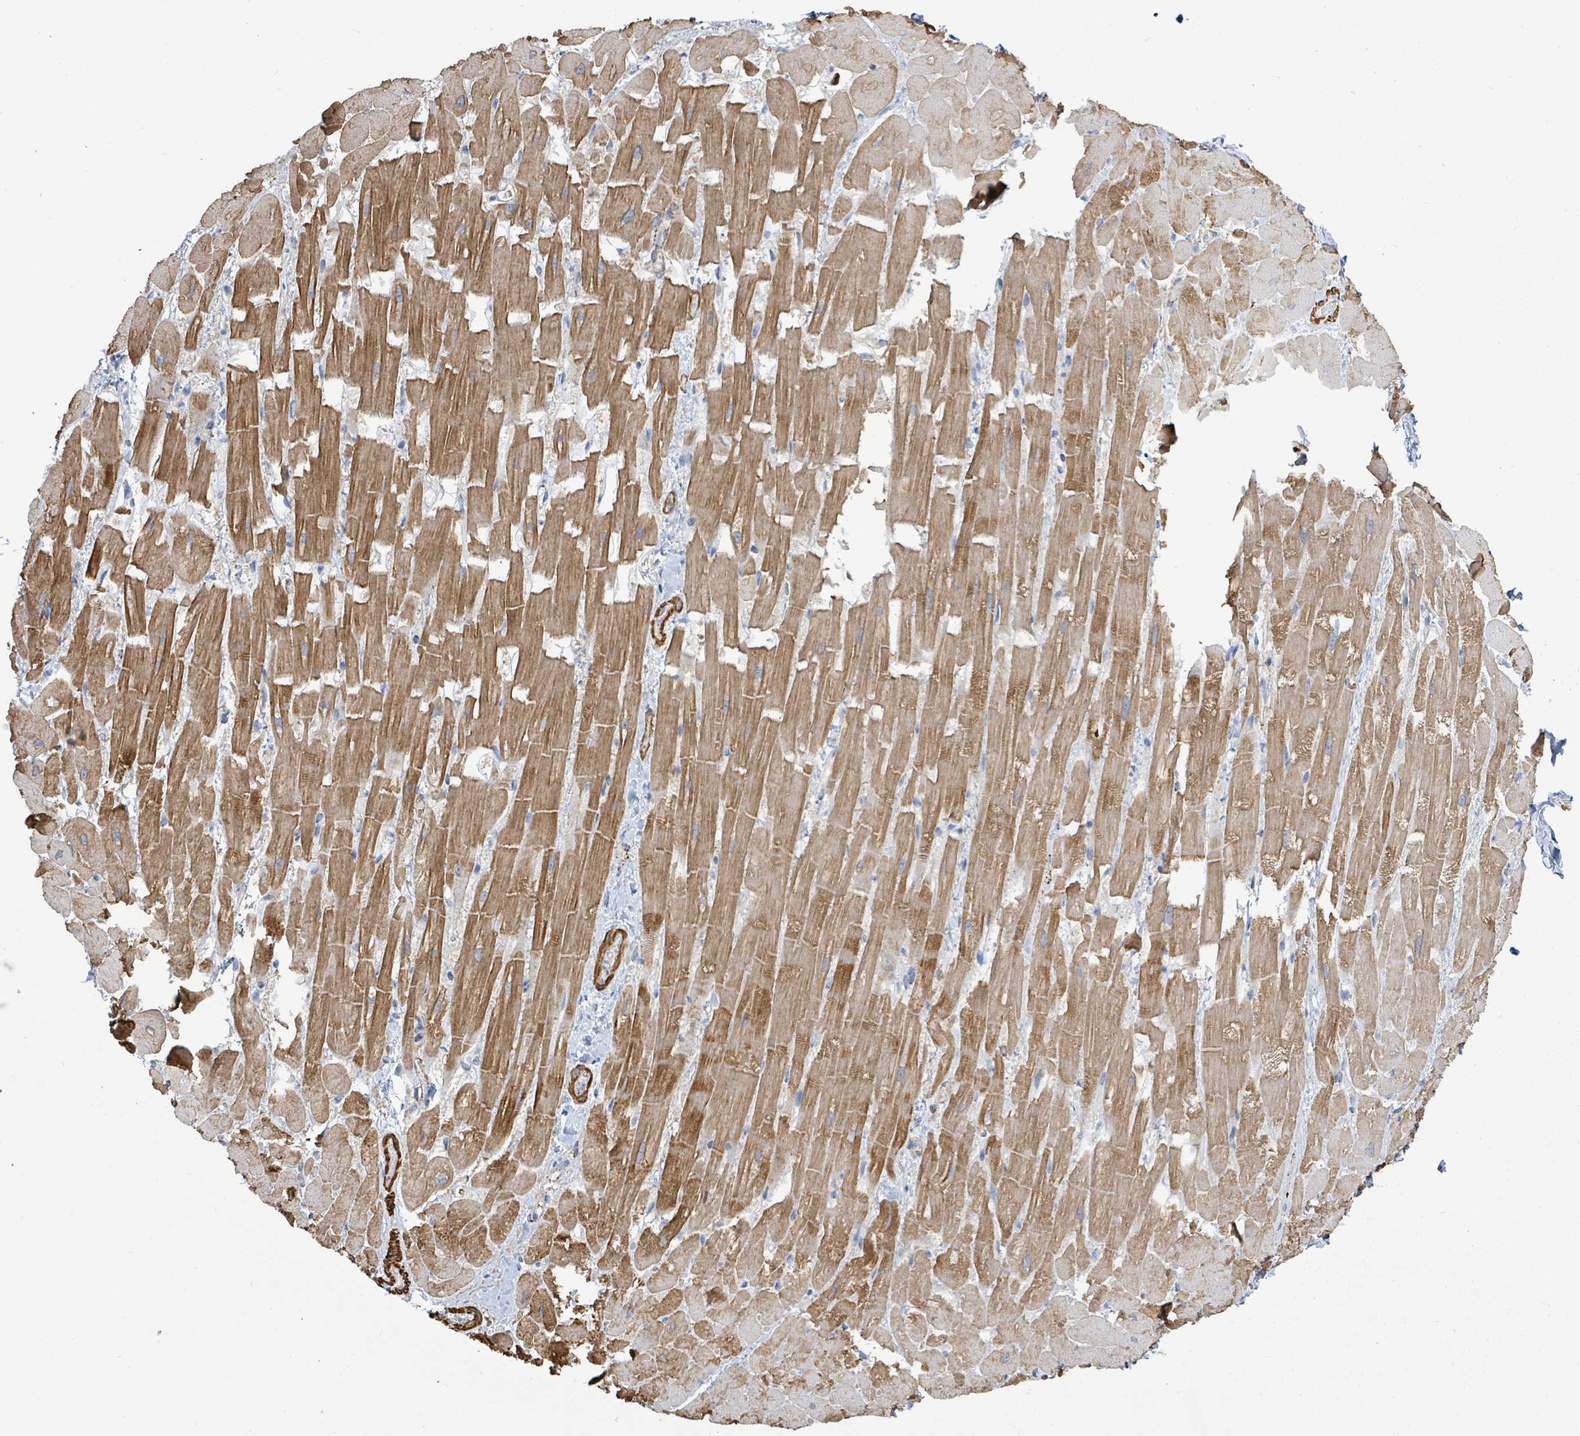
{"staining": {"intensity": "moderate", "quantity": ">75%", "location": "cytoplasmic/membranous"}, "tissue": "heart muscle", "cell_type": "Cardiomyocytes", "image_type": "normal", "snomed": [{"axis": "morphology", "description": "Normal tissue, NOS"}, {"axis": "topography", "description": "Heart"}], "caption": "The histopathology image demonstrates a brown stain indicating the presence of a protein in the cytoplasmic/membranous of cardiomyocytes in heart muscle.", "gene": "DMRTC1B", "patient": {"sex": "male", "age": 37}}